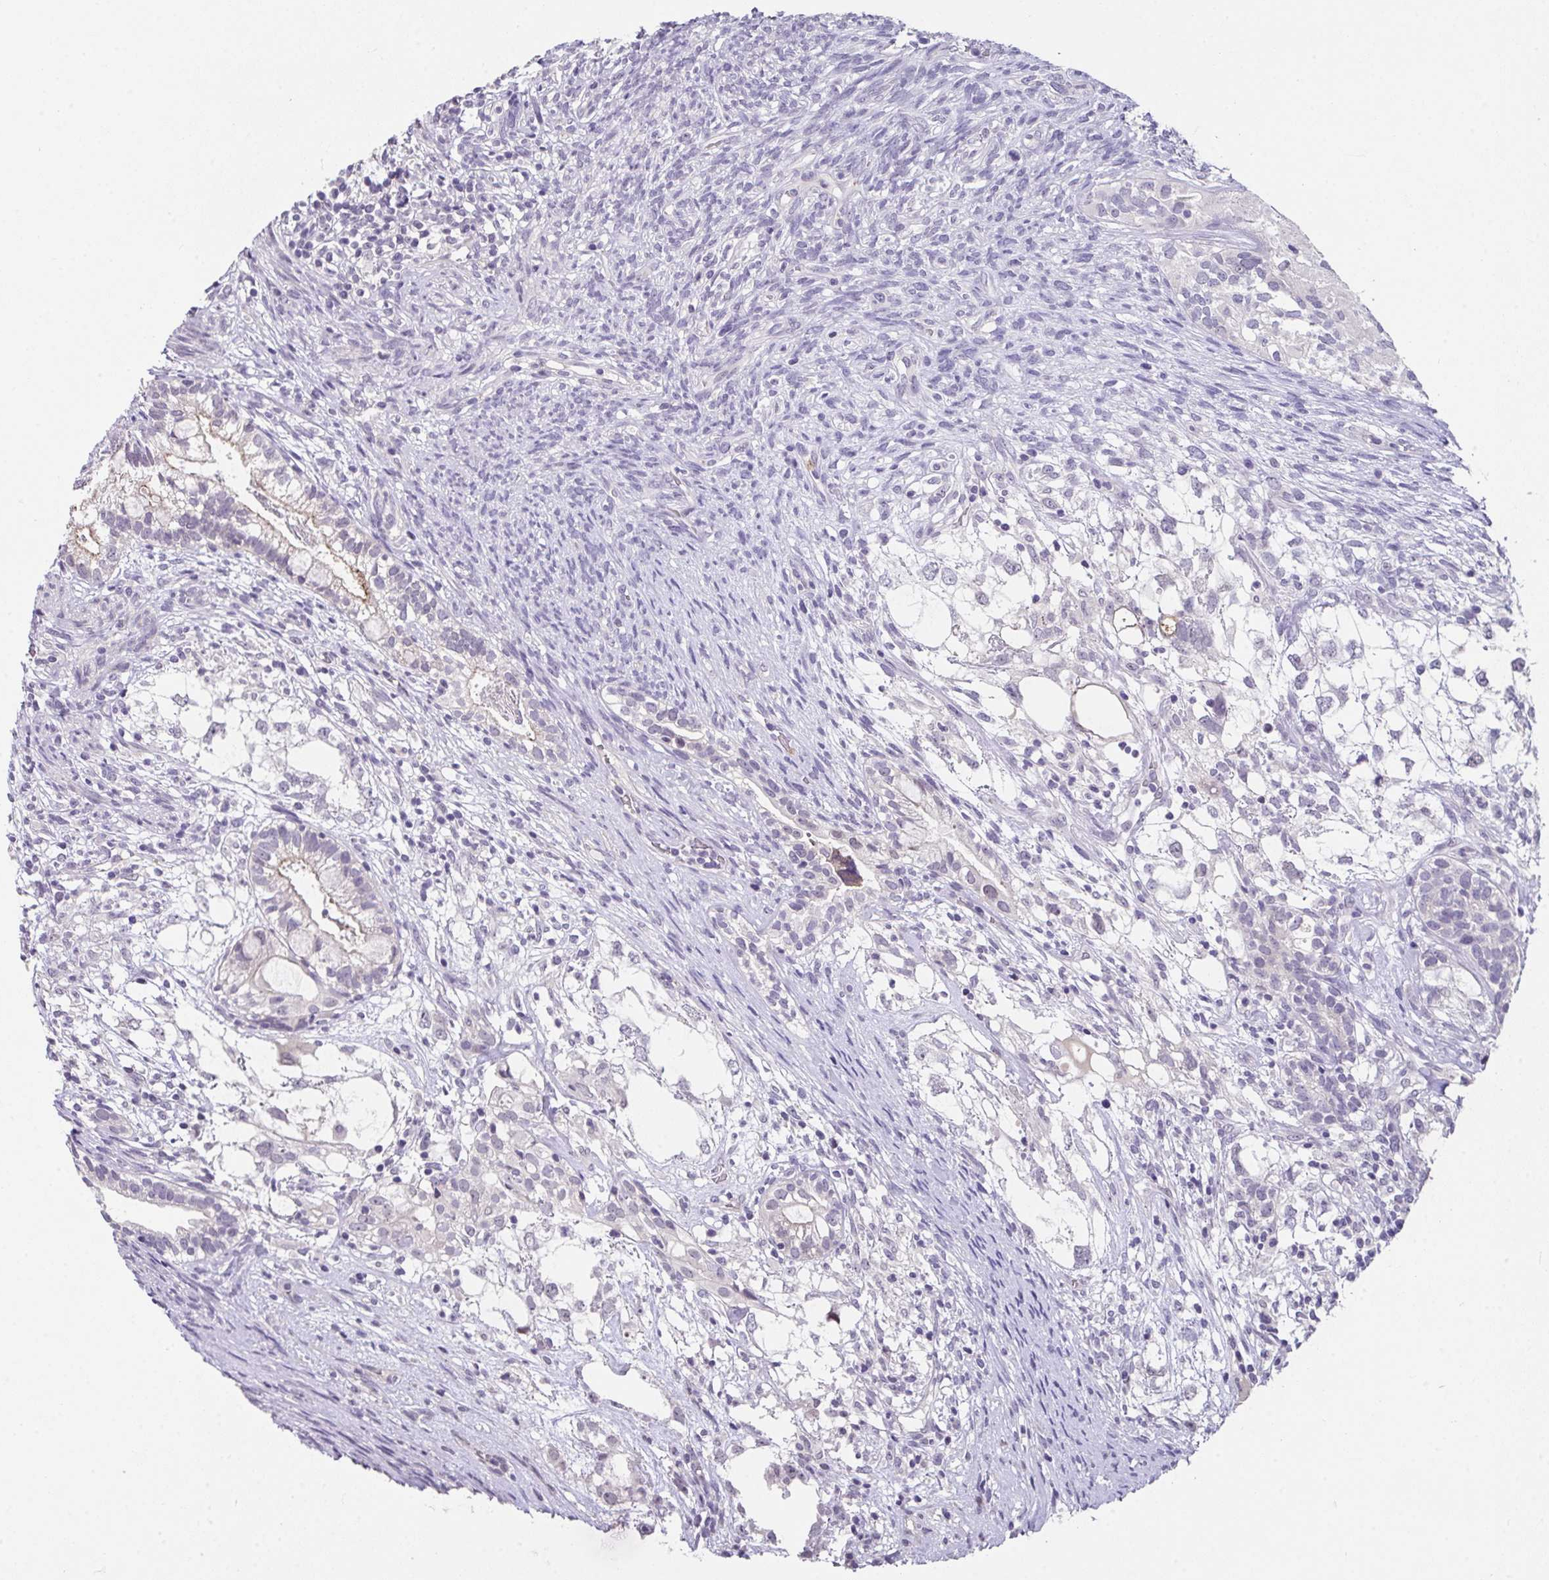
{"staining": {"intensity": "negative", "quantity": "none", "location": "none"}, "tissue": "testis cancer", "cell_type": "Tumor cells", "image_type": "cancer", "snomed": [{"axis": "morphology", "description": "Seminoma, NOS"}, {"axis": "morphology", "description": "Carcinoma, Embryonal, NOS"}, {"axis": "topography", "description": "Testis"}], "caption": "Immunohistochemistry of testis cancer (embryonal carcinoma) demonstrates no positivity in tumor cells. (Stains: DAB immunohistochemistry with hematoxylin counter stain, Microscopy: brightfield microscopy at high magnification).", "gene": "GLTPD2", "patient": {"sex": "male", "age": 41}}